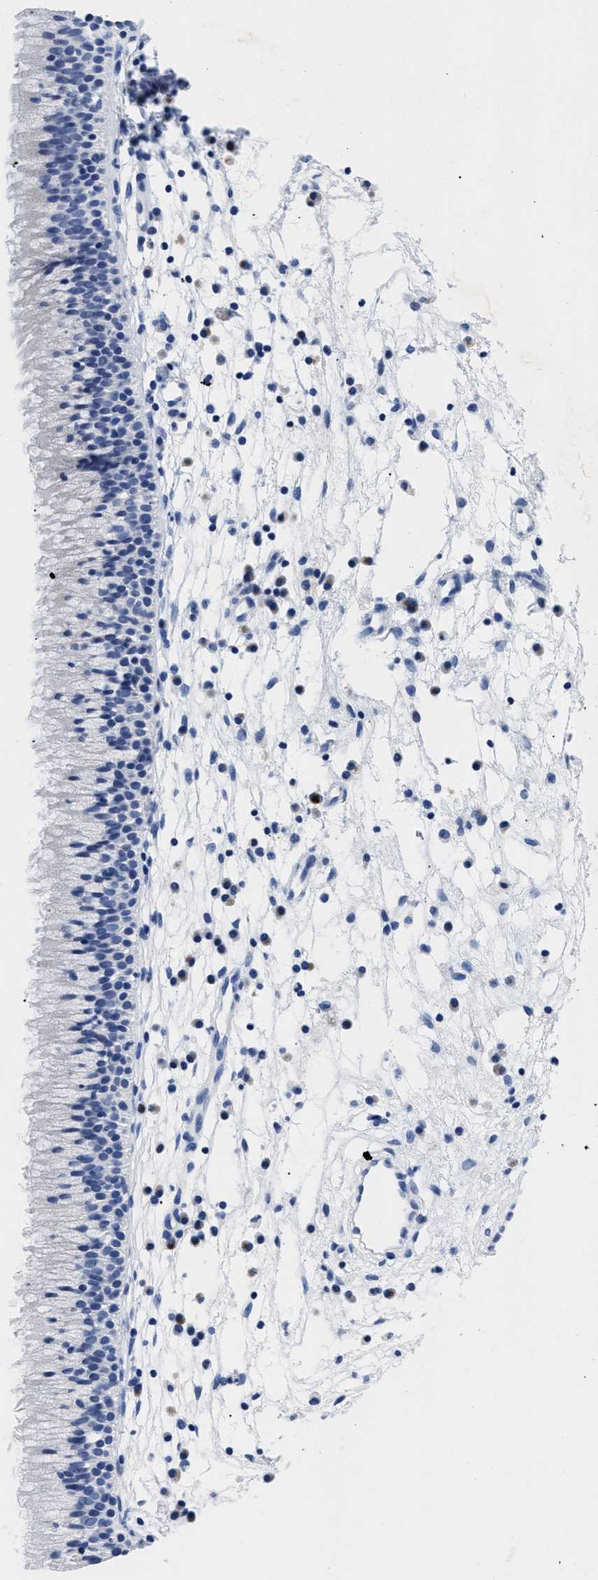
{"staining": {"intensity": "negative", "quantity": "none", "location": "none"}, "tissue": "nasopharynx", "cell_type": "Respiratory epithelial cells", "image_type": "normal", "snomed": [{"axis": "morphology", "description": "Normal tissue, NOS"}, {"axis": "topography", "description": "Nasopharynx"}], "caption": "Nasopharynx was stained to show a protein in brown. There is no significant expression in respiratory epithelial cells. (Brightfield microscopy of DAB (3,3'-diaminobenzidine) IHC at high magnification).", "gene": "TREML1", "patient": {"sex": "male", "age": 21}}